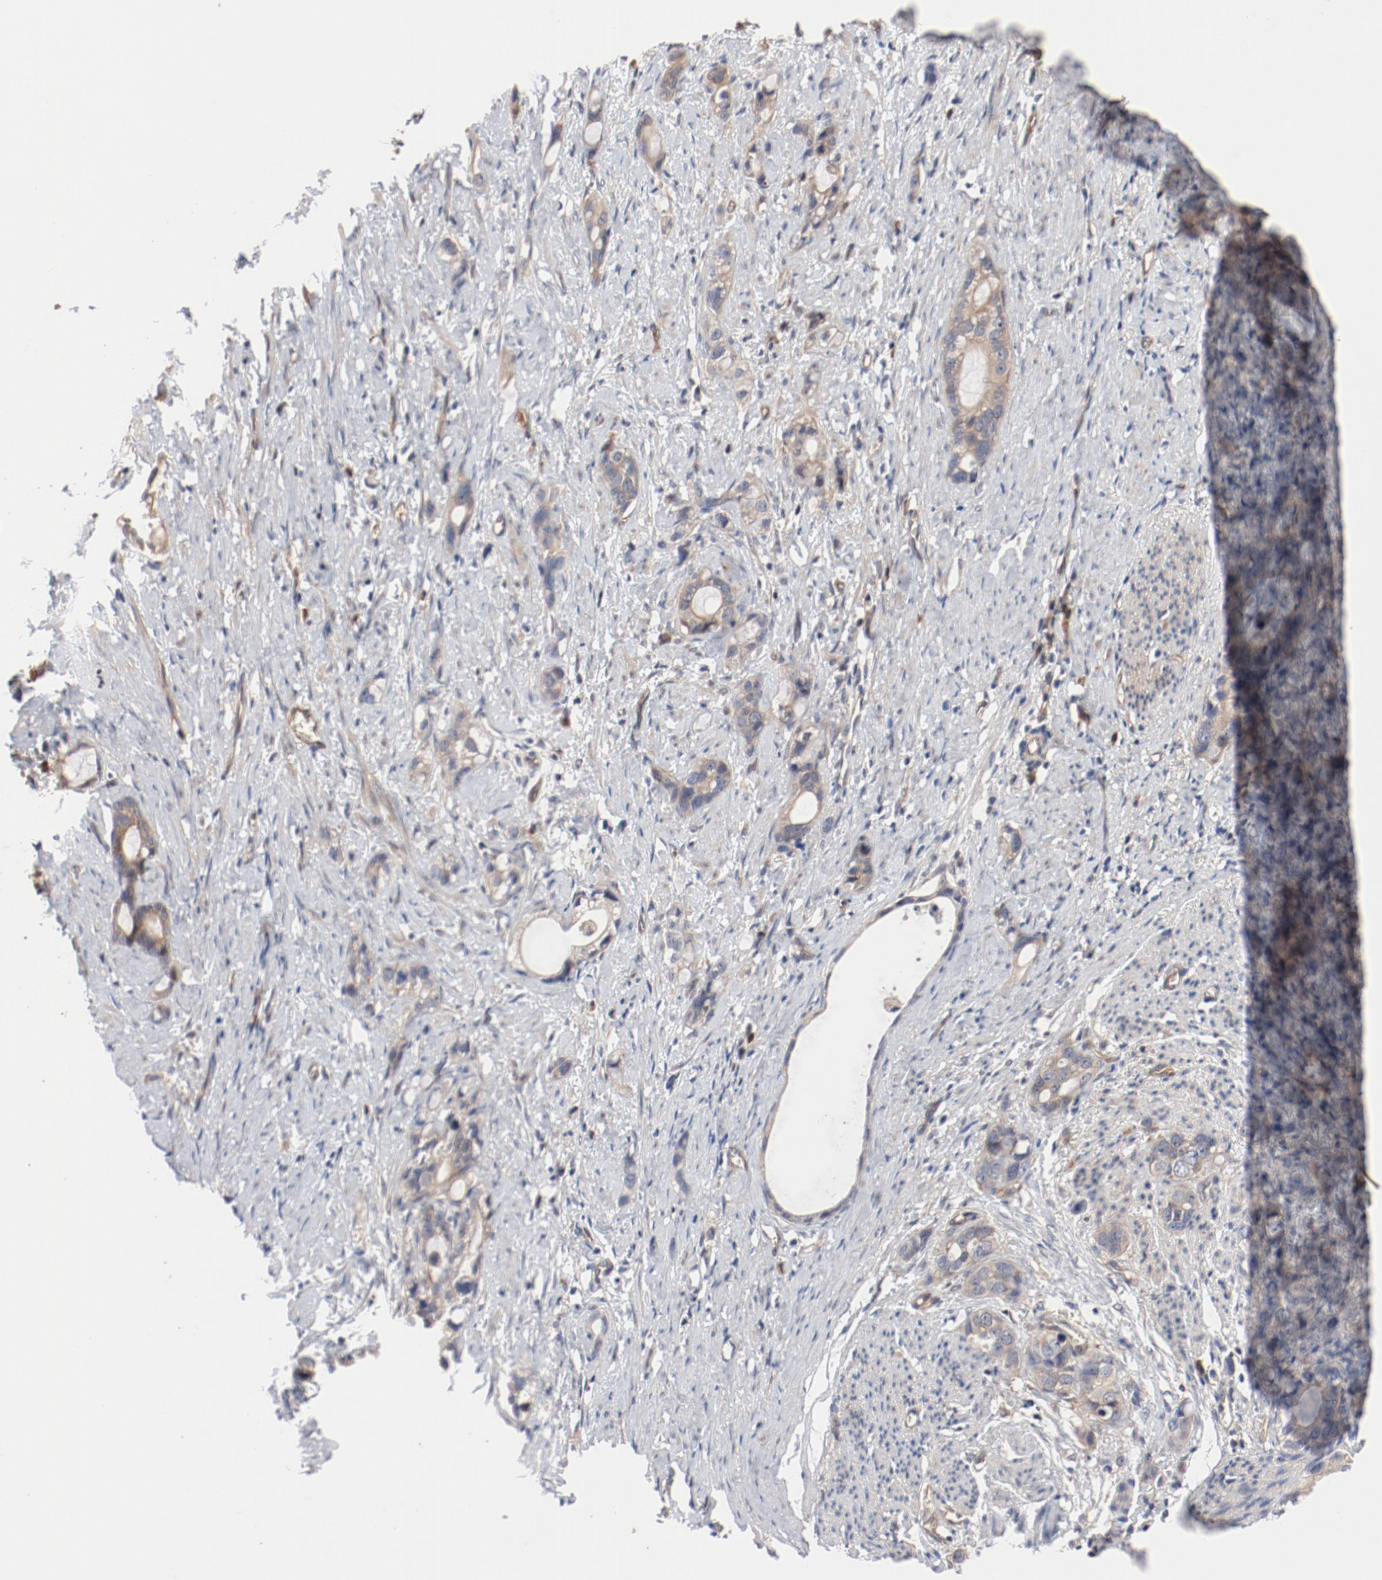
{"staining": {"intensity": "negative", "quantity": "none", "location": "none"}, "tissue": "stomach cancer", "cell_type": "Tumor cells", "image_type": "cancer", "snomed": [{"axis": "morphology", "description": "Adenocarcinoma, NOS"}, {"axis": "topography", "description": "Stomach"}], "caption": "Tumor cells show no significant staining in adenocarcinoma (stomach). Brightfield microscopy of immunohistochemistry stained with DAB (brown) and hematoxylin (blue), captured at high magnification.", "gene": "PITPNM2", "patient": {"sex": "female", "age": 75}}